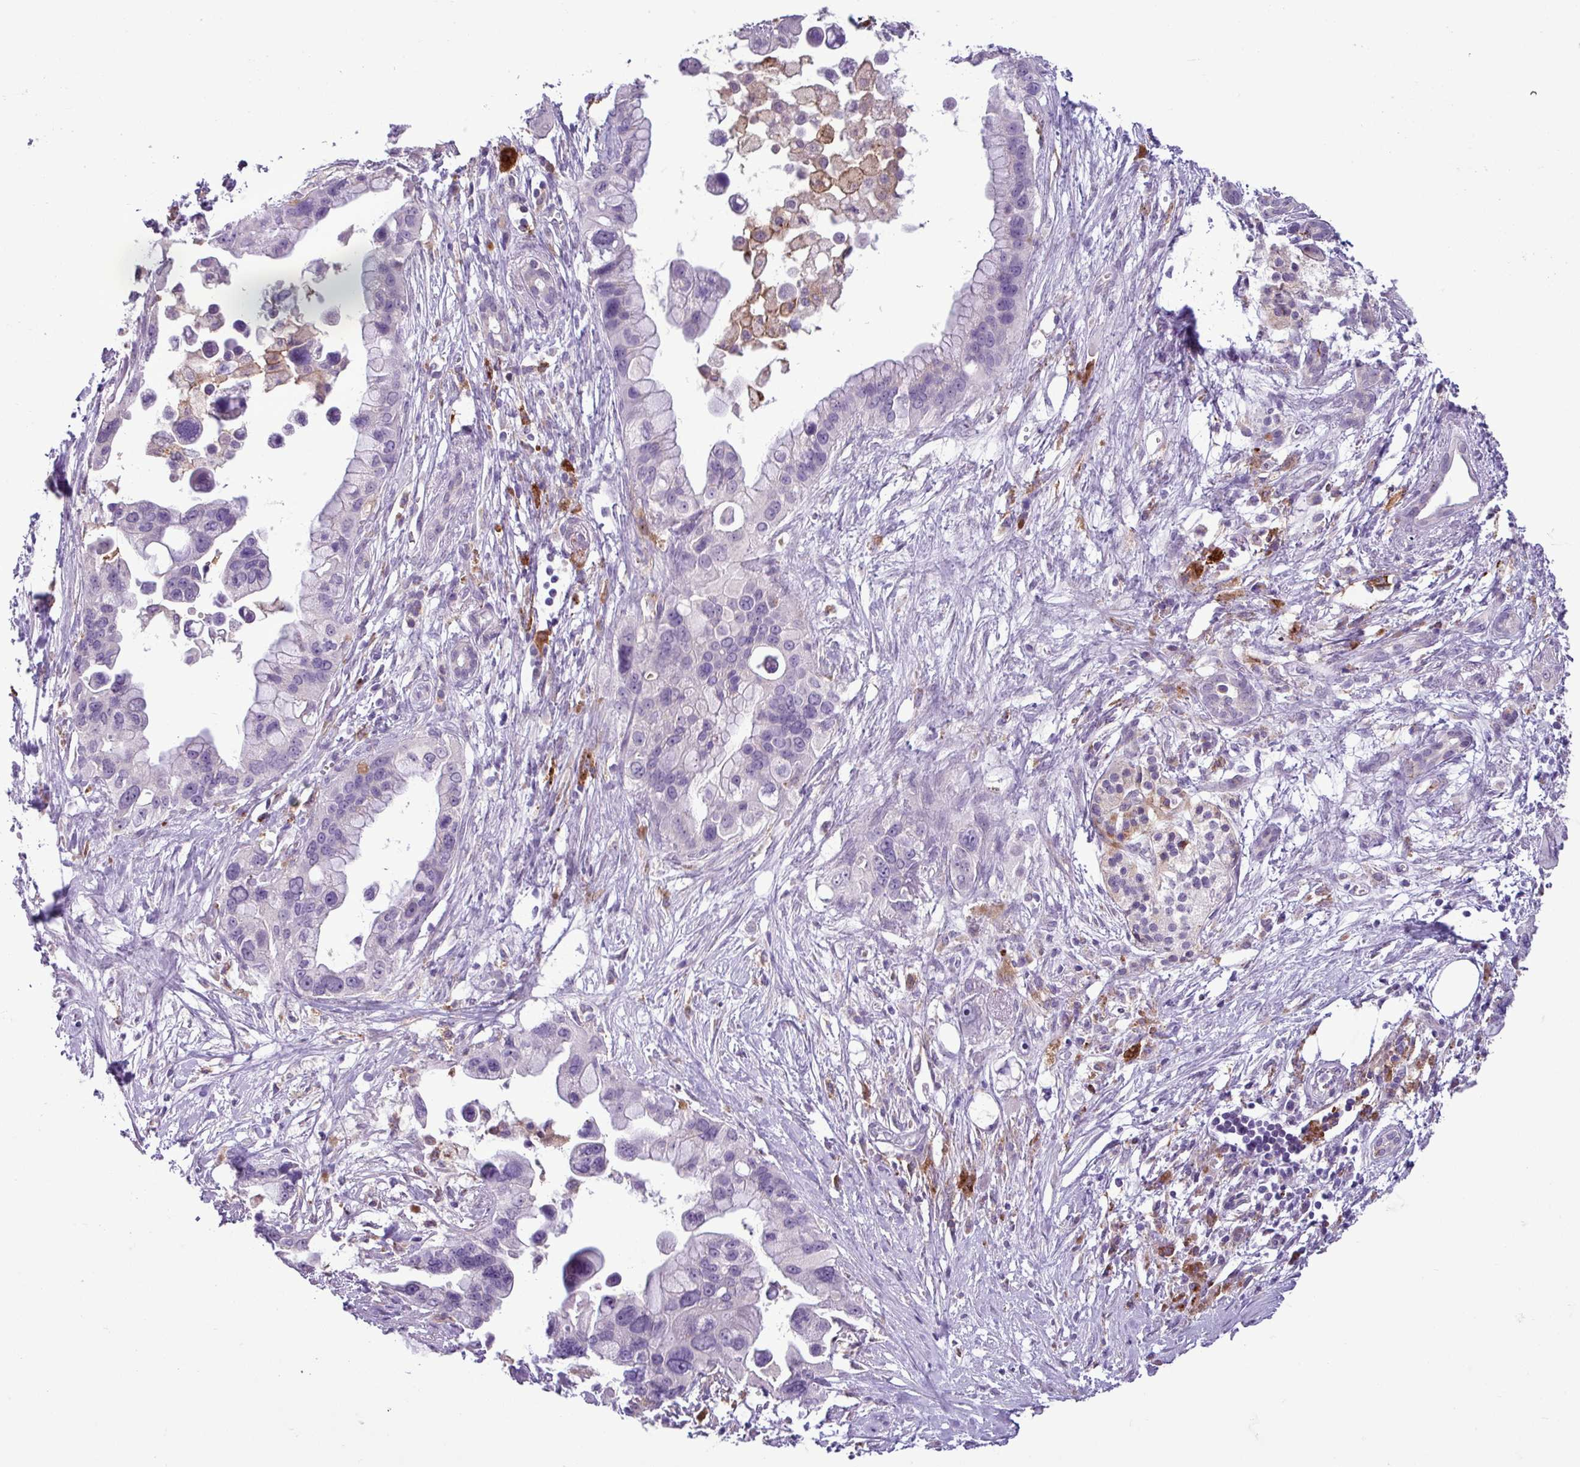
{"staining": {"intensity": "negative", "quantity": "none", "location": "none"}, "tissue": "pancreatic cancer", "cell_type": "Tumor cells", "image_type": "cancer", "snomed": [{"axis": "morphology", "description": "Adenocarcinoma, NOS"}, {"axis": "topography", "description": "Pancreas"}], "caption": "There is no significant expression in tumor cells of pancreatic cancer (adenocarcinoma). (DAB immunohistochemistry (IHC) with hematoxylin counter stain).", "gene": "C9orf24", "patient": {"sex": "female", "age": 83}}